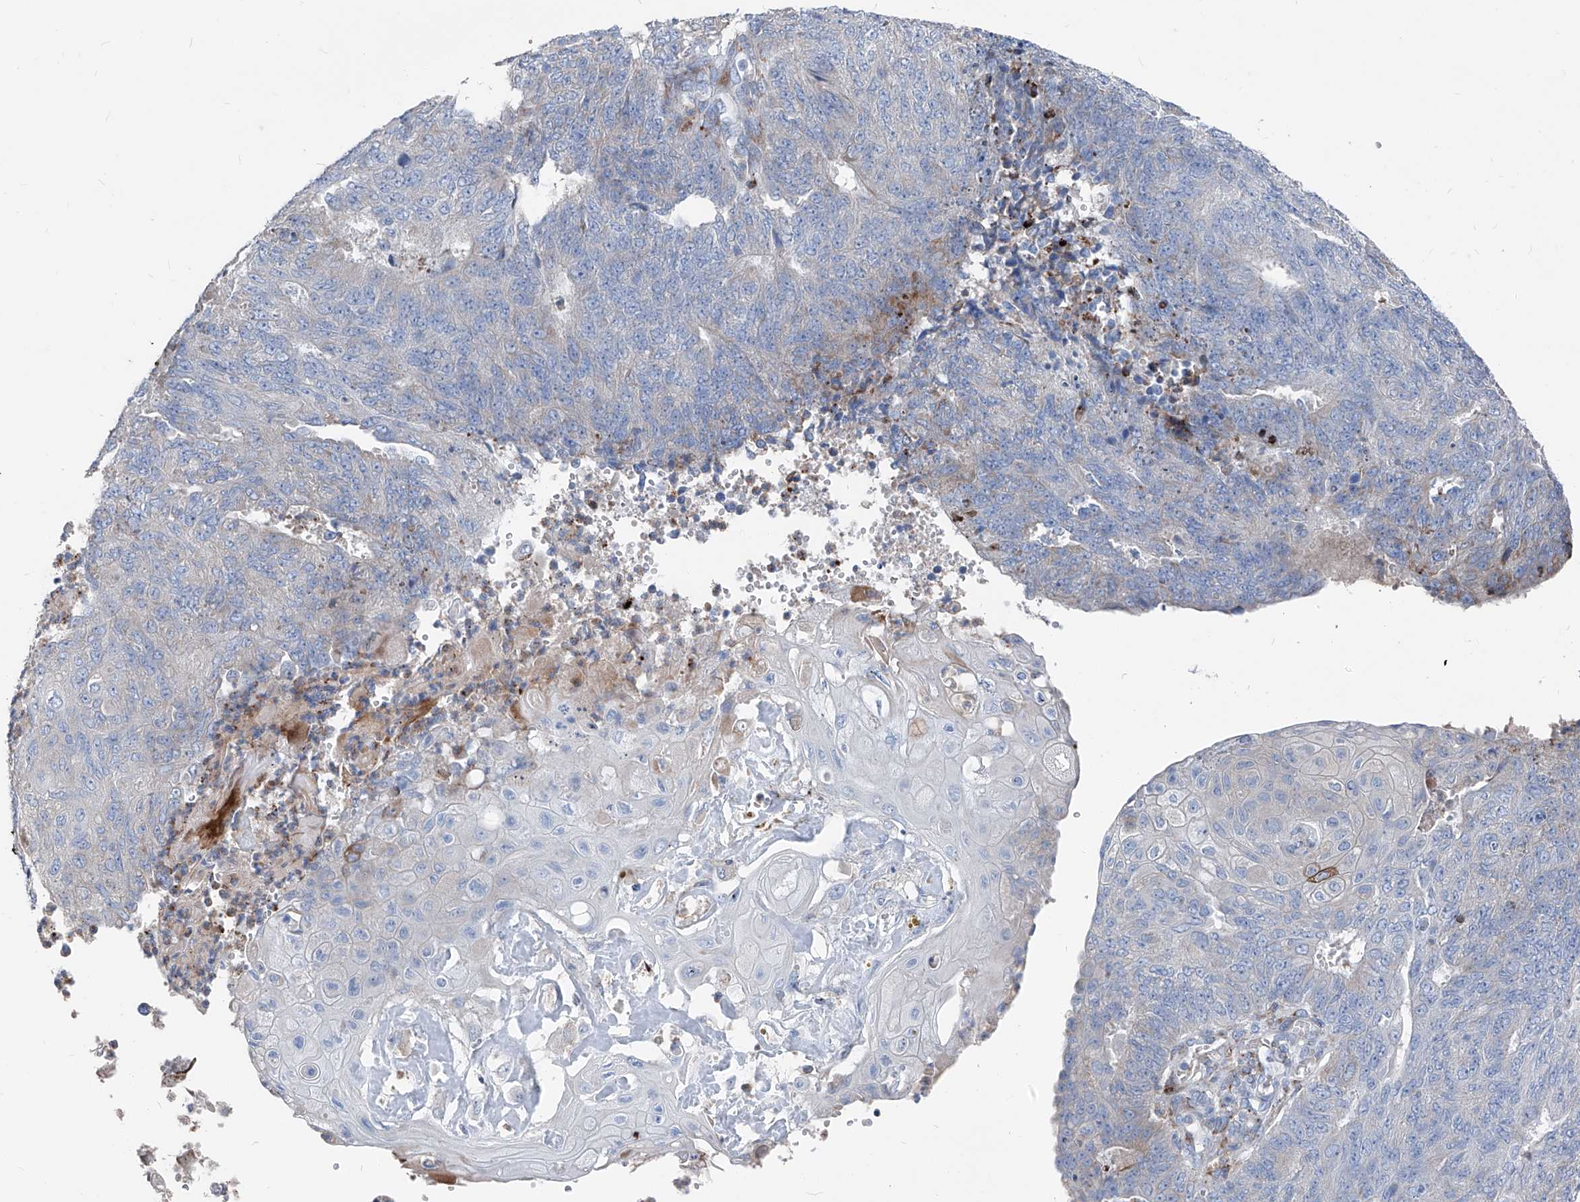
{"staining": {"intensity": "negative", "quantity": "none", "location": "none"}, "tissue": "endometrial cancer", "cell_type": "Tumor cells", "image_type": "cancer", "snomed": [{"axis": "morphology", "description": "Adenocarcinoma, NOS"}, {"axis": "topography", "description": "Endometrium"}], "caption": "Immunohistochemical staining of endometrial cancer (adenocarcinoma) reveals no significant positivity in tumor cells.", "gene": "IFI27", "patient": {"sex": "female", "age": 32}}